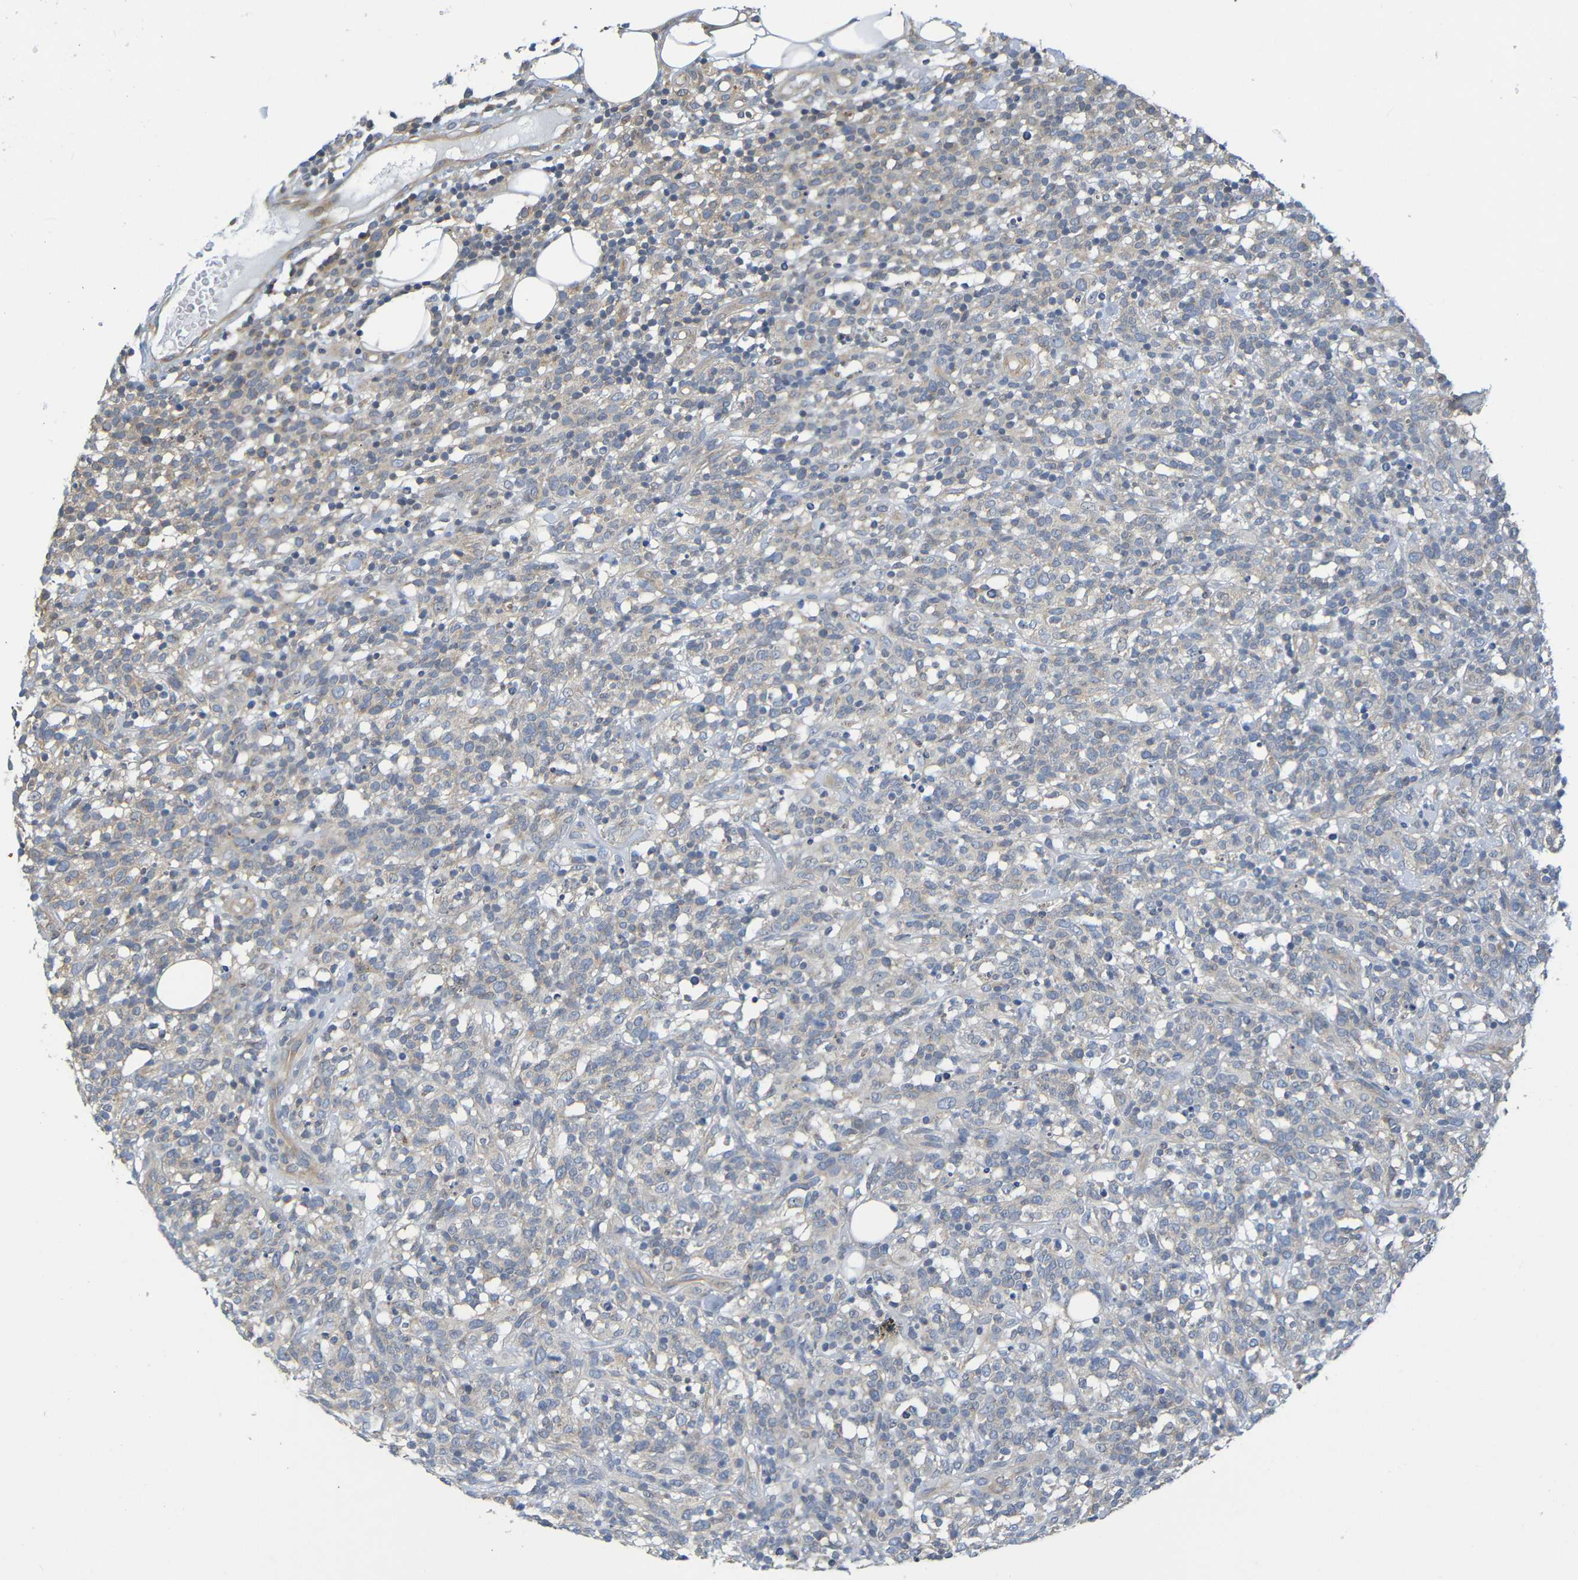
{"staining": {"intensity": "weak", "quantity": ">75%", "location": "cytoplasmic/membranous"}, "tissue": "lymphoma", "cell_type": "Tumor cells", "image_type": "cancer", "snomed": [{"axis": "morphology", "description": "Malignant lymphoma, non-Hodgkin's type, High grade"}, {"axis": "topography", "description": "Lymph node"}], "caption": "IHC of malignant lymphoma, non-Hodgkin's type (high-grade) displays low levels of weak cytoplasmic/membranous staining in approximately >75% of tumor cells.", "gene": "CYP4F2", "patient": {"sex": "female", "age": 73}}